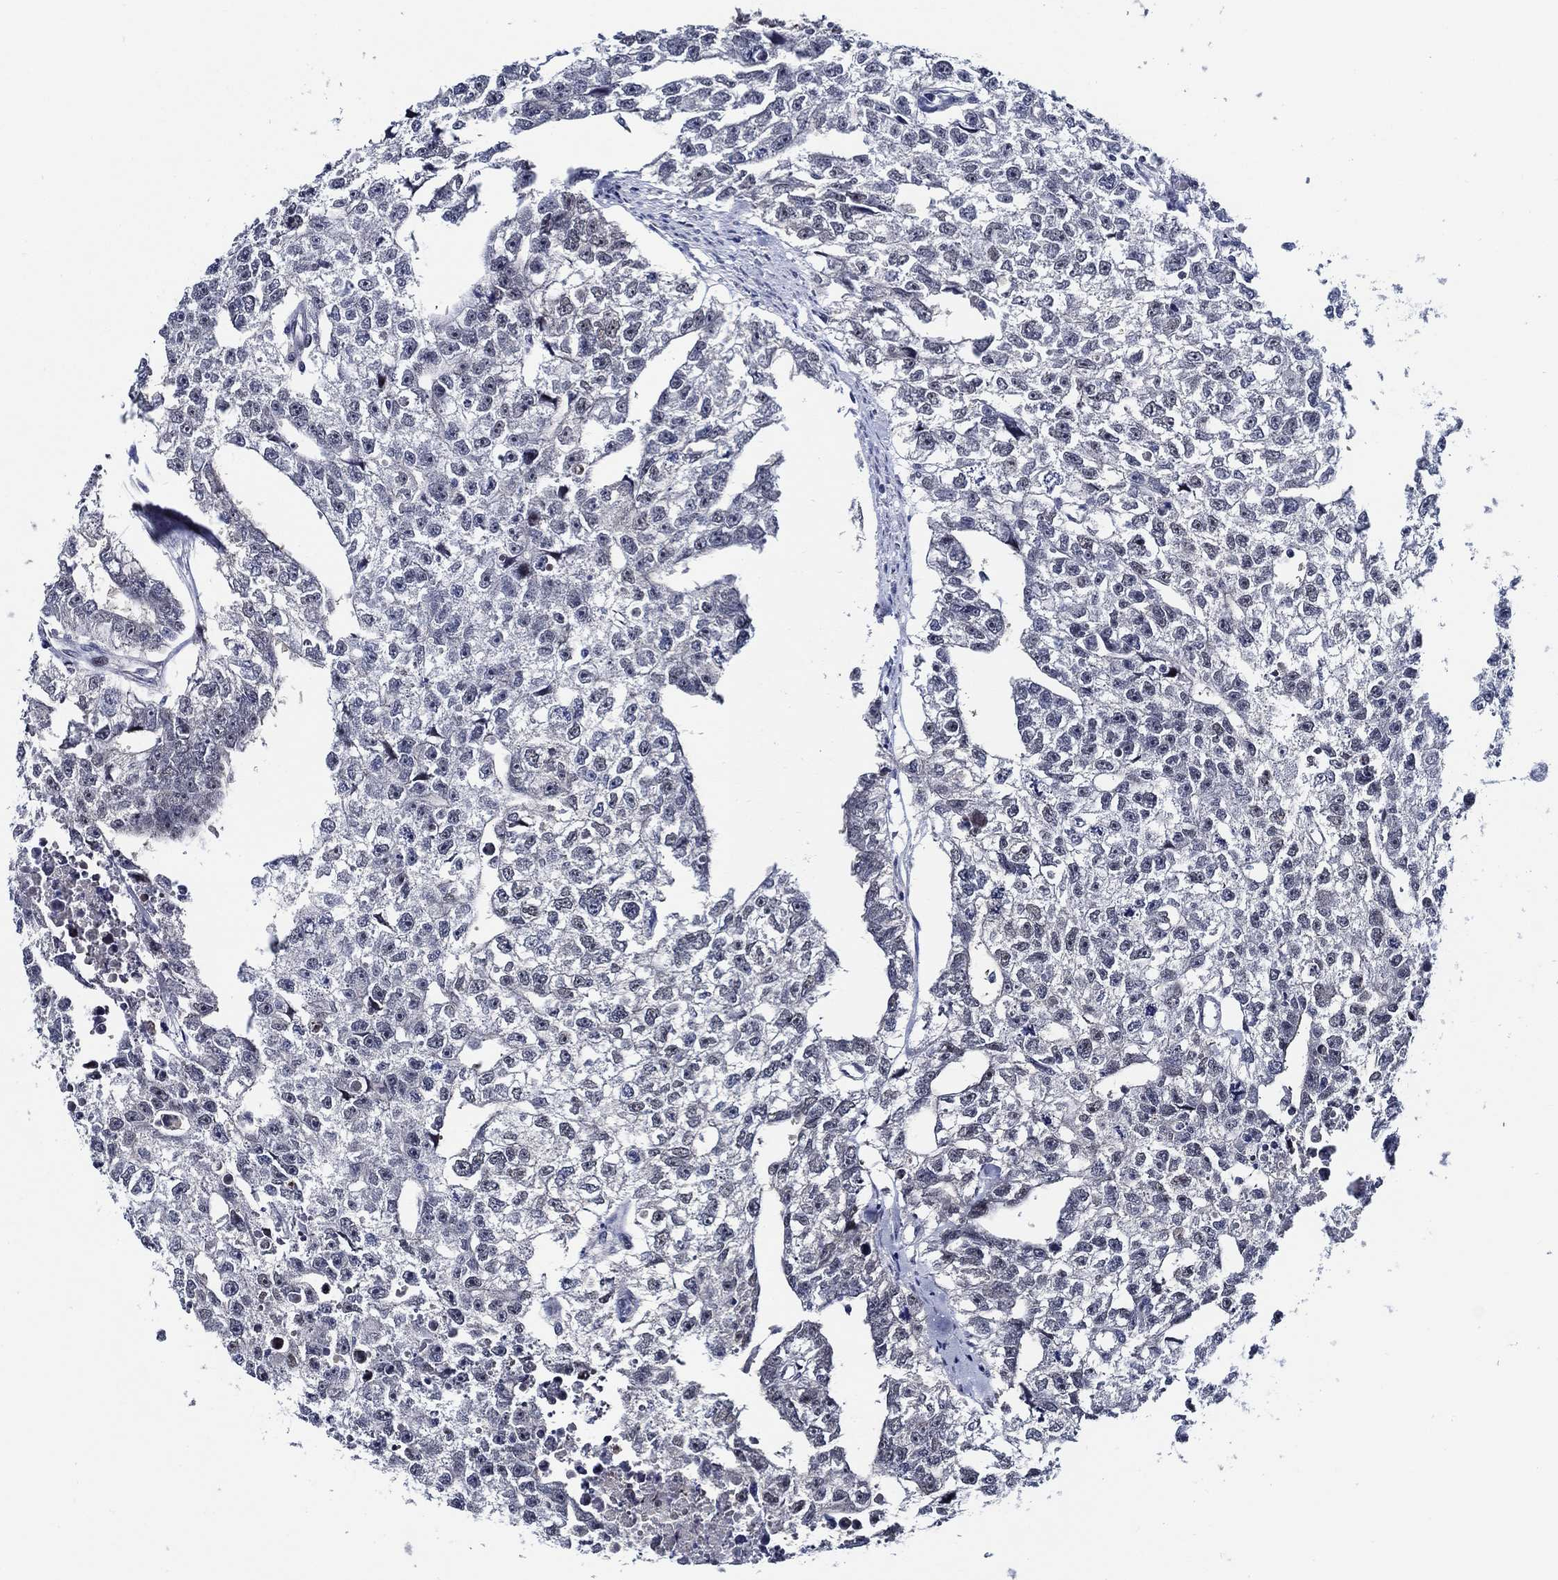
{"staining": {"intensity": "negative", "quantity": "none", "location": "none"}, "tissue": "testis cancer", "cell_type": "Tumor cells", "image_type": "cancer", "snomed": [{"axis": "morphology", "description": "Carcinoma, Embryonal, NOS"}, {"axis": "morphology", "description": "Teratoma, malignant, NOS"}, {"axis": "topography", "description": "Testis"}], "caption": "IHC histopathology image of human testis cancer (teratoma (malignant)) stained for a protein (brown), which shows no positivity in tumor cells.", "gene": "C8orf48", "patient": {"sex": "male", "age": 44}}